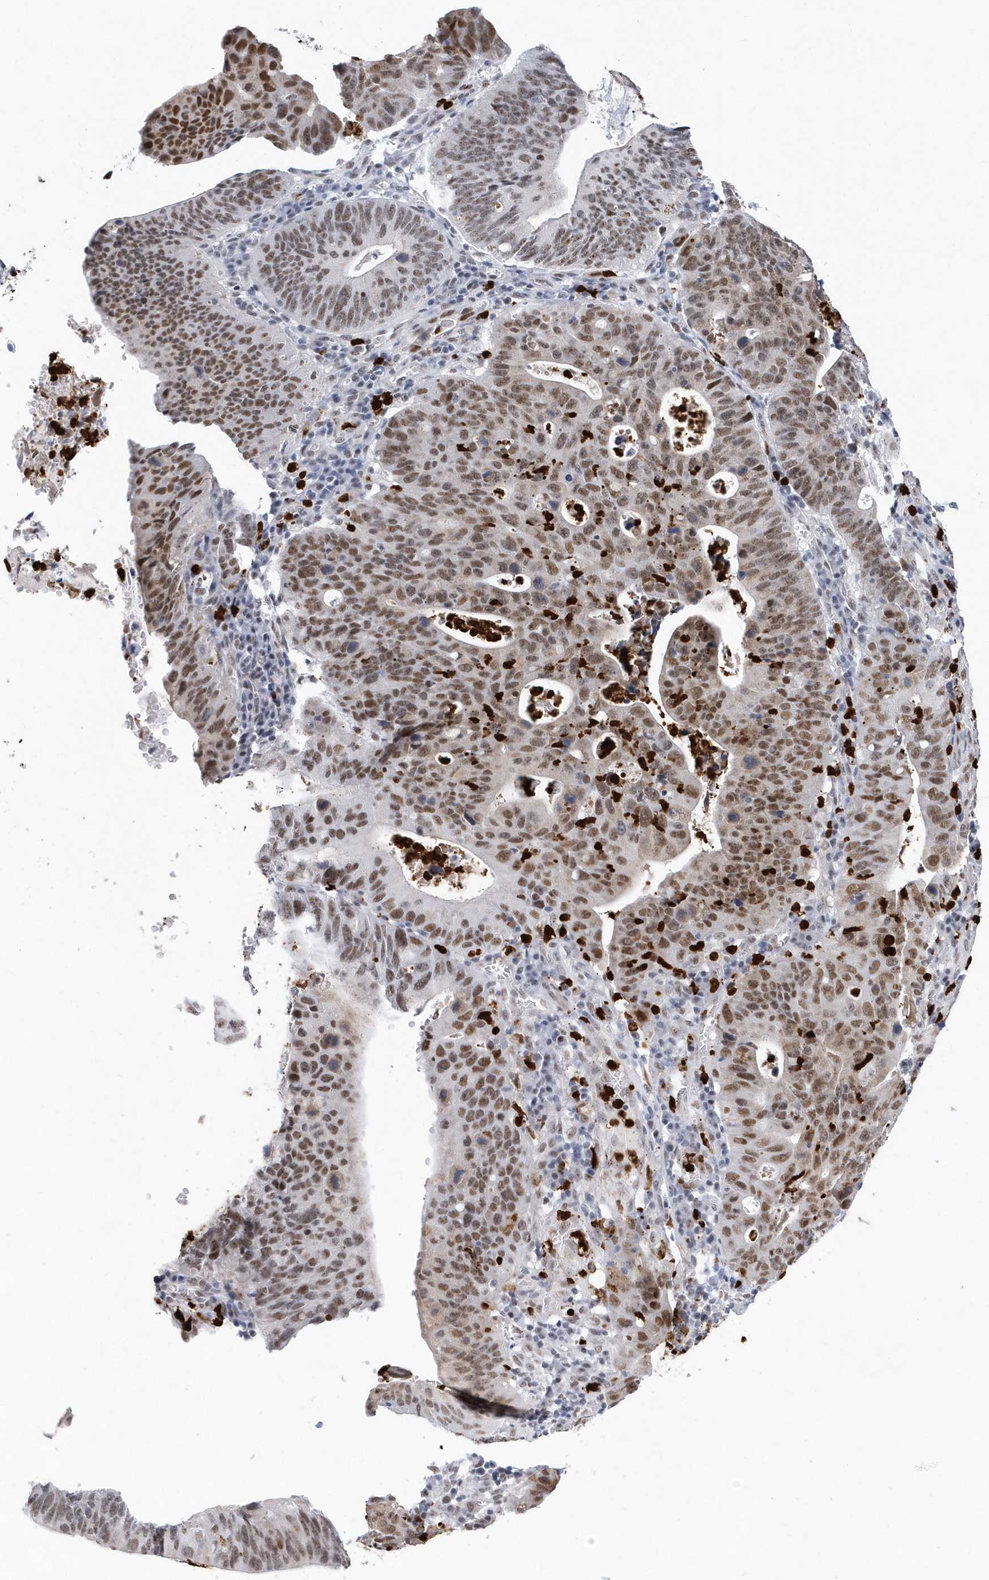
{"staining": {"intensity": "moderate", "quantity": ">75%", "location": "nuclear"}, "tissue": "stomach cancer", "cell_type": "Tumor cells", "image_type": "cancer", "snomed": [{"axis": "morphology", "description": "Adenocarcinoma, NOS"}, {"axis": "topography", "description": "Stomach"}], "caption": "The photomicrograph displays a brown stain indicating the presence of a protein in the nuclear of tumor cells in stomach adenocarcinoma. The staining was performed using DAB, with brown indicating positive protein expression. Nuclei are stained blue with hematoxylin.", "gene": "RPP30", "patient": {"sex": "male", "age": 59}}